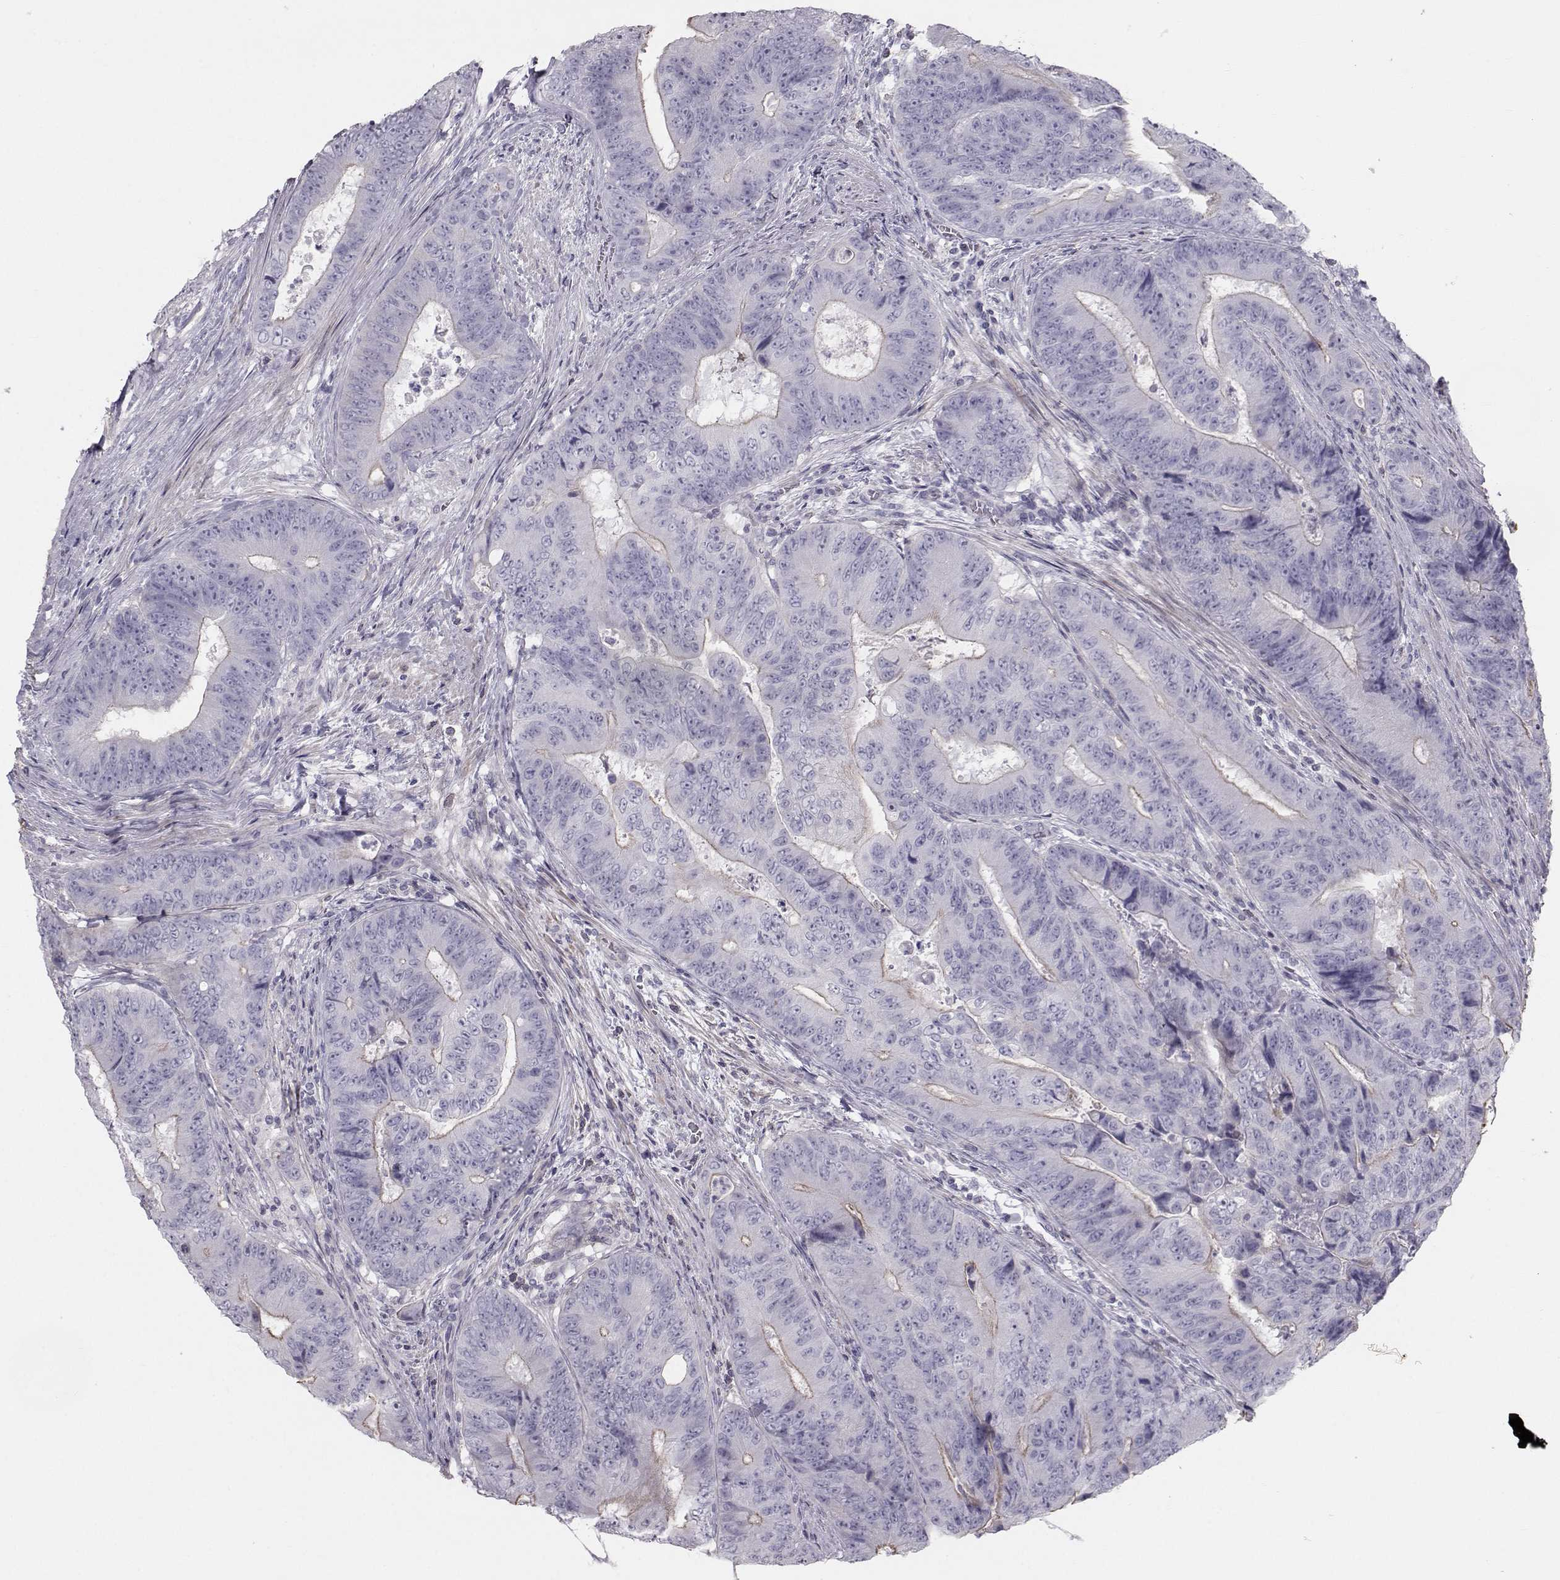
{"staining": {"intensity": "negative", "quantity": "none", "location": "none"}, "tissue": "colorectal cancer", "cell_type": "Tumor cells", "image_type": "cancer", "snomed": [{"axis": "morphology", "description": "Adenocarcinoma, NOS"}, {"axis": "topography", "description": "Colon"}], "caption": "This is an immunohistochemistry (IHC) photomicrograph of human adenocarcinoma (colorectal). There is no positivity in tumor cells.", "gene": "GARIN3", "patient": {"sex": "female", "age": 48}}